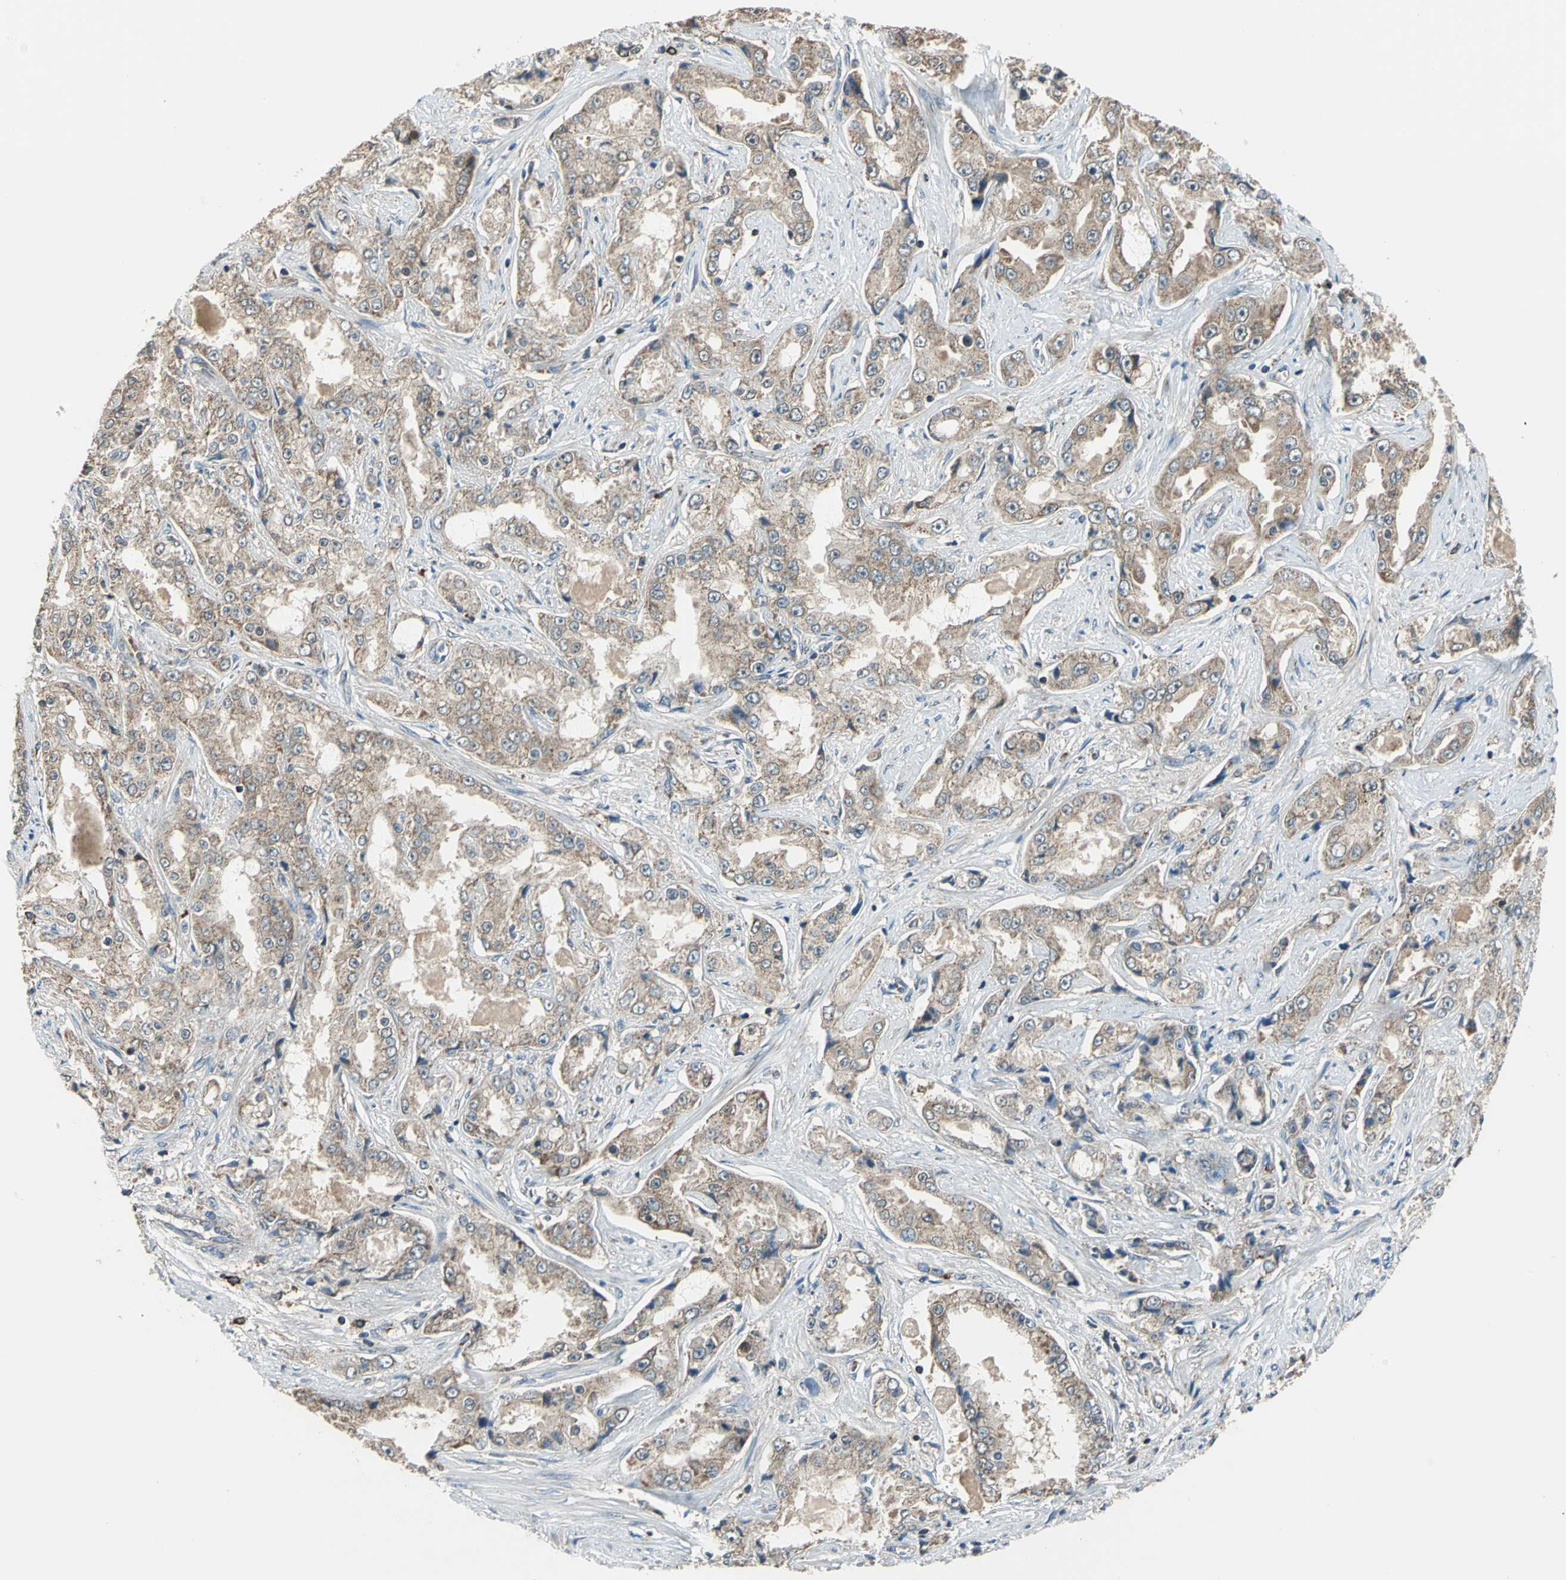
{"staining": {"intensity": "moderate", "quantity": ">75%", "location": "cytoplasmic/membranous"}, "tissue": "prostate cancer", "cell_type": "Tumor cells", "image_type": "cancer", "snomed": [{"axis": "morphology", "description": "Adenocarcinoma, High grade"}, {"axis": "topography", "description": "Prostate"}], "caption": "There is medium levels of moderate cytoplasmic/membranous expression in tumor cells of prostate high-grade adenocarcinoma, as demonstrated by immunohistochemical staining (brown color).", "gene": "TRAK1", "patient": {"sex": "male", "age": 73}}